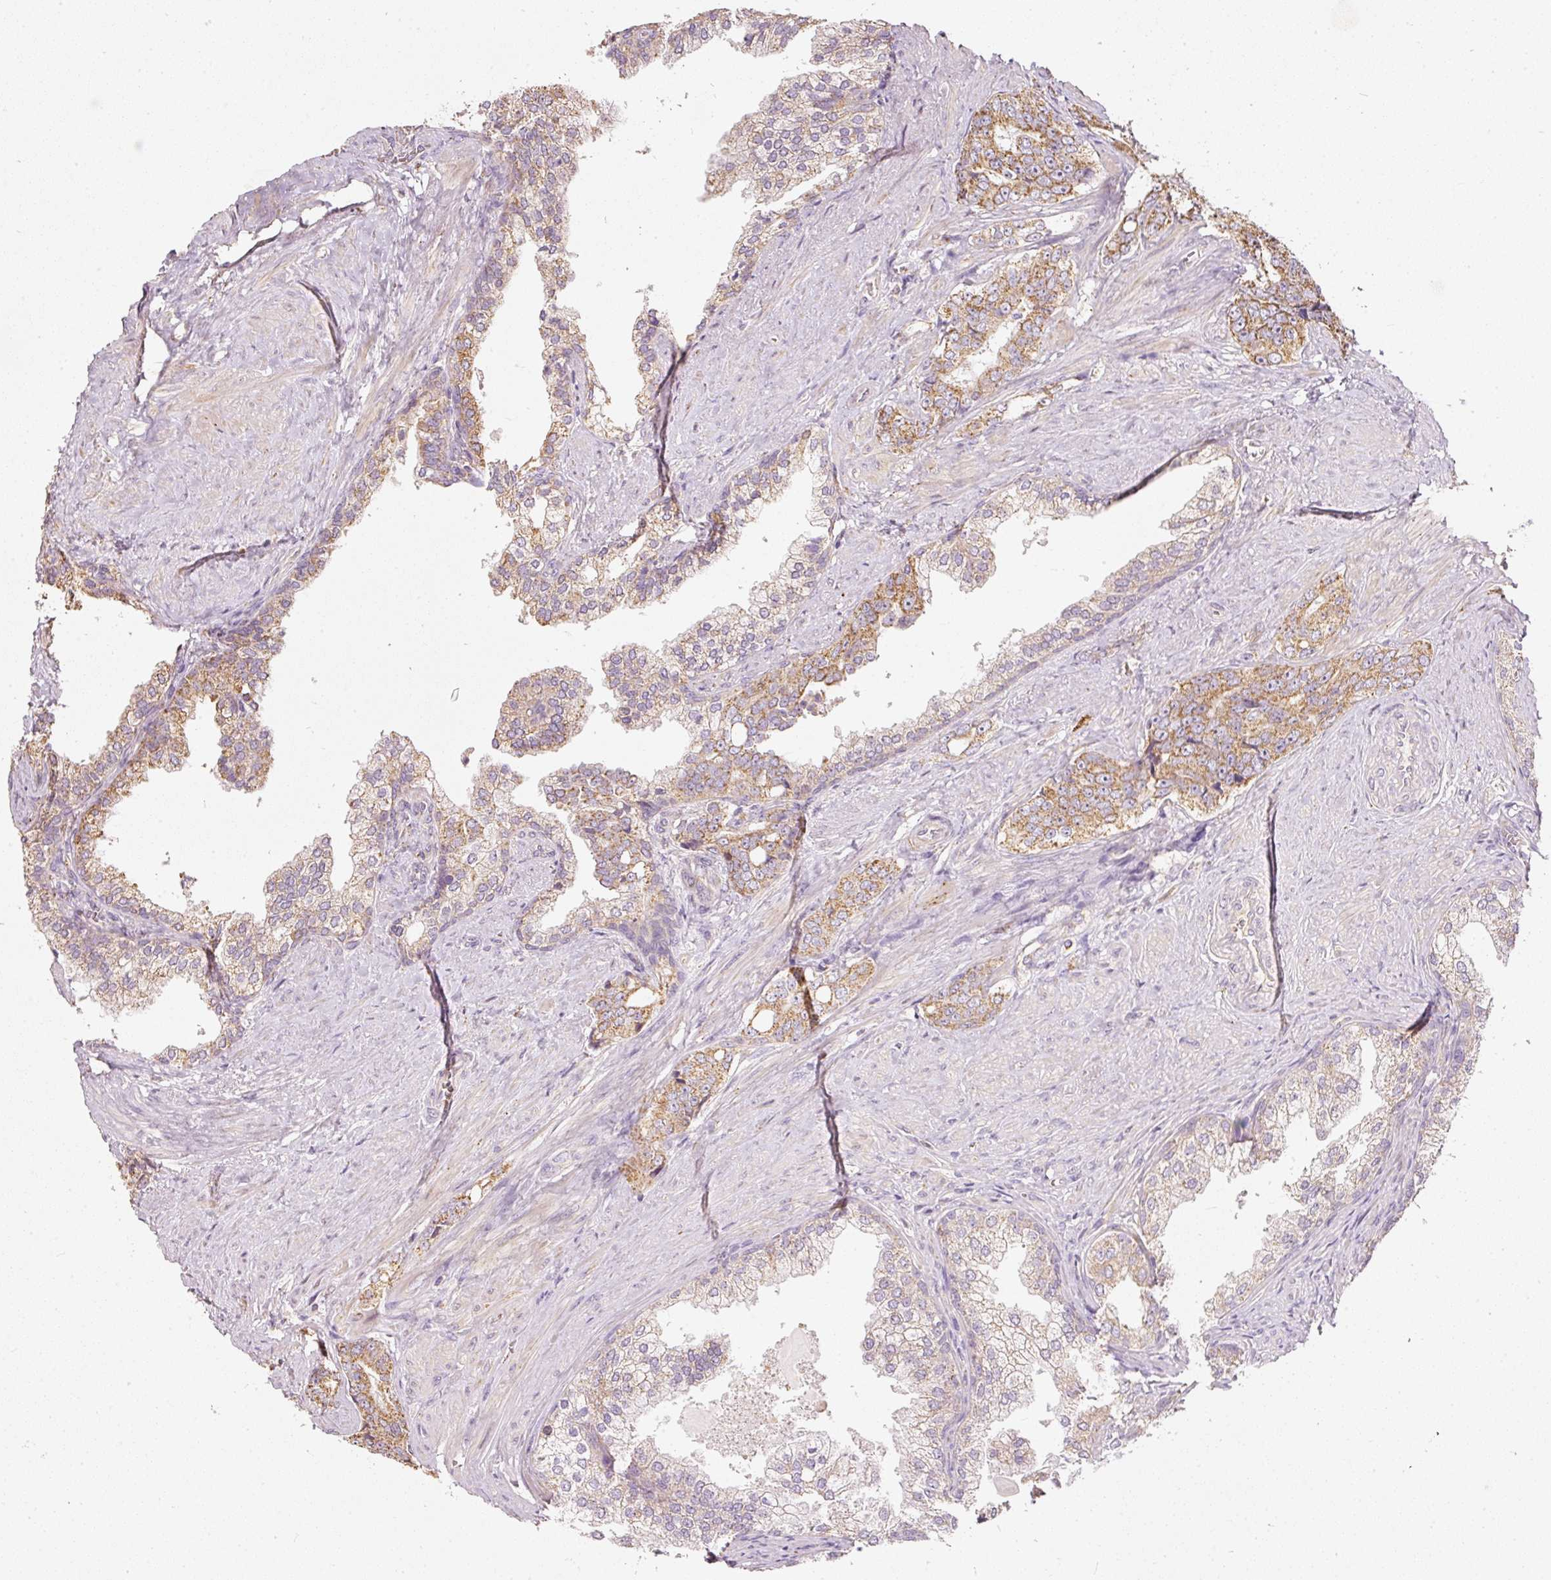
{"staining": {"intensity": "moderate", "quantity": ">75%", "location": "cytoplasmic/membranous"}, "tissue": "prostate cancer", "cell_type": "Tumor cells", "image_type": "cancer", "snomed": [{"axis": "morphology", "description": "Adenocarcinoma, High grade"}, {"axis": "topography", "description": "Prostate"}], "caption": "Immunohistochemistry of high-grade adenocarcinoma (prostate) exhibits medium levels of moderate cytoplasmic/membranous staining in about >75% of tumor cells. Nuclei are stained in blue.", "gene": "PSENEN", "patient": {"sex": "male", "age": 67}}